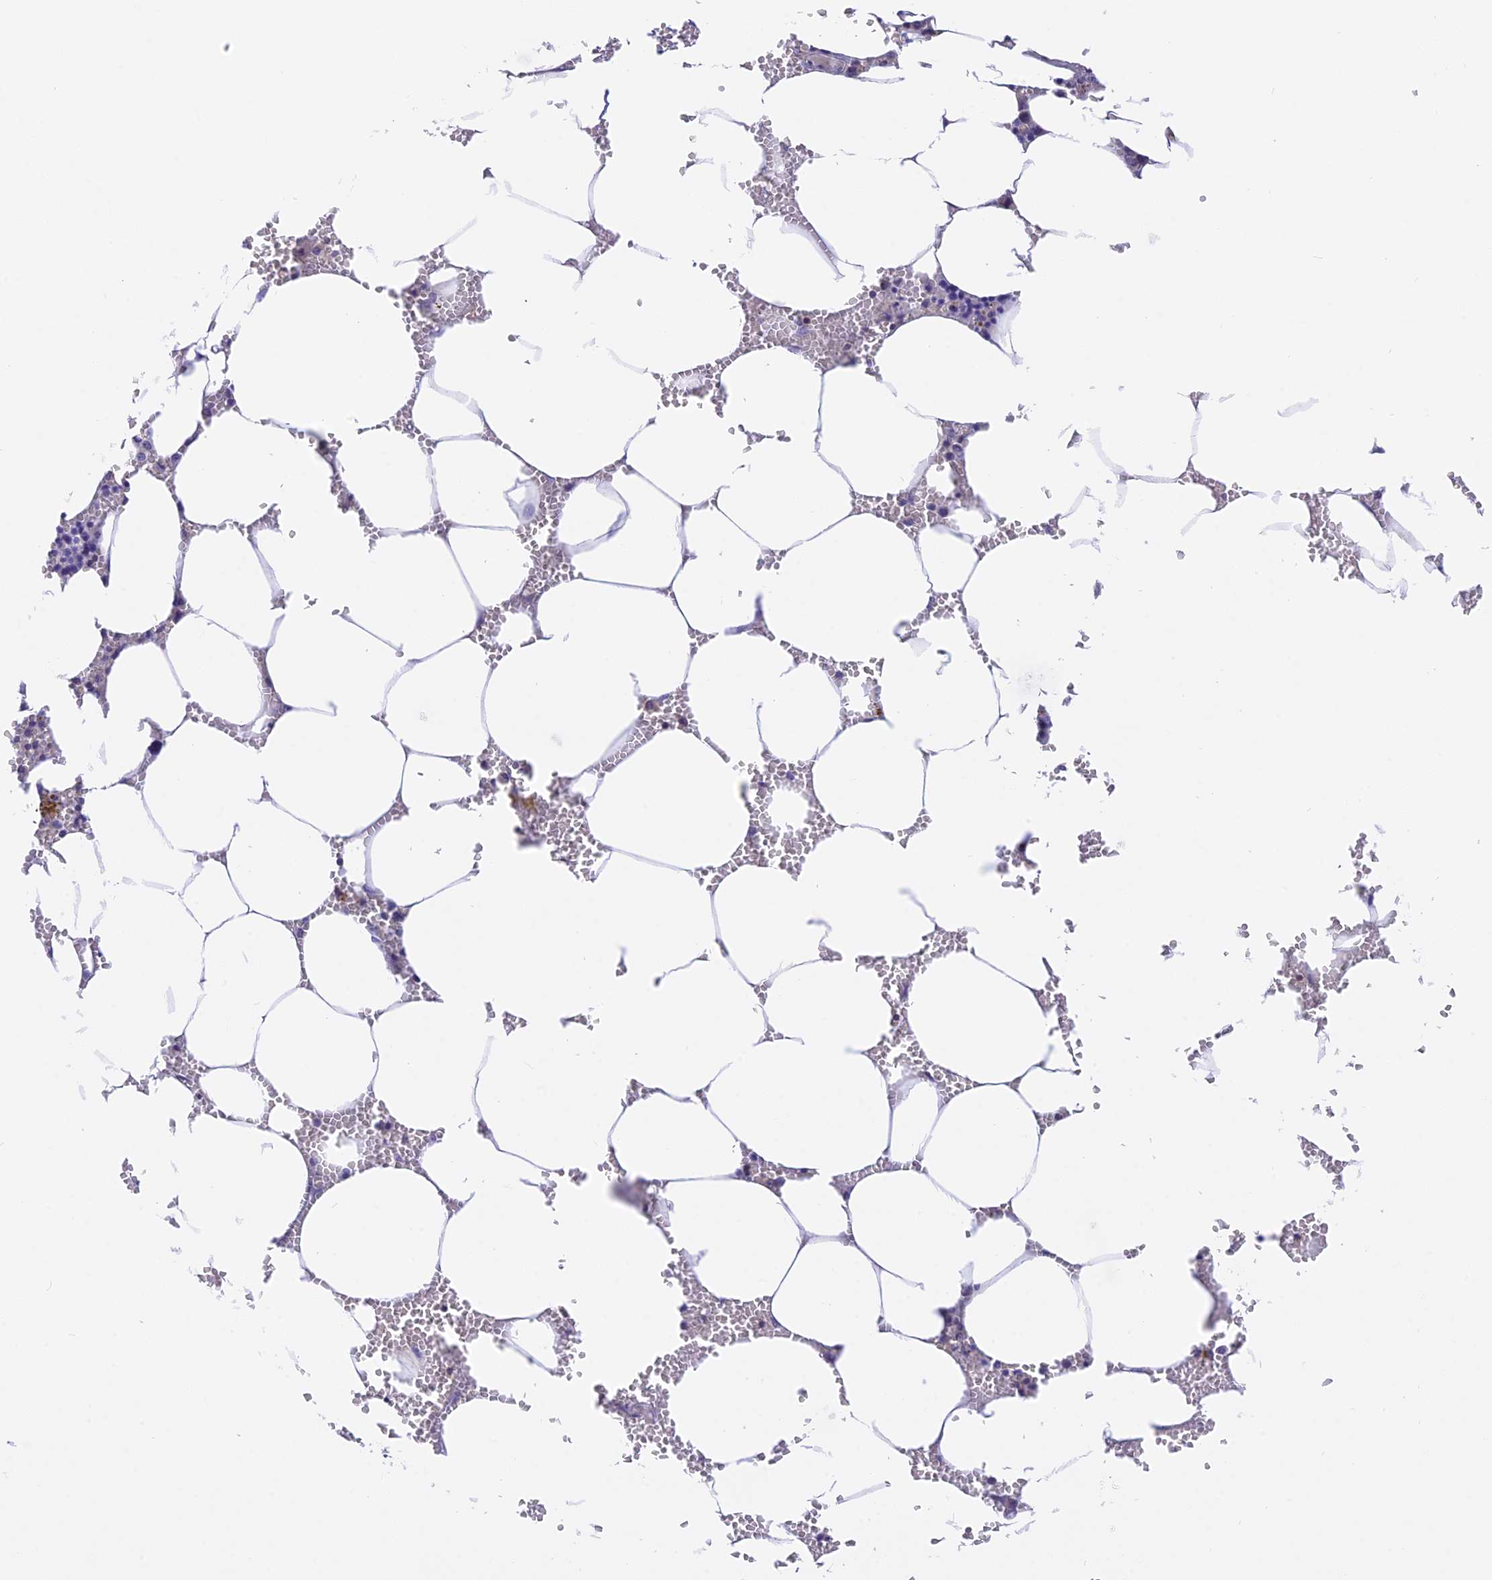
{"staining": {"intensity": "moderate", "quantity": "<25%", "location": "cytoplasmic/membranous"}, "tissue": "bone marrow", "cell_type": "Hematopoietic cells", "image_type": "normal", "snomed": [{"axis": "morphology", "description": "Normal tissue, NOS"}, {"axis": "topography", "description": "Bone marrow"}], "caption": "This image exhibits immunohistochemistry staining of normal human bone marrow, with low moderate cytoplasmic/membranous expression in about <25% of hematopoietic cells.", "gene": "LPXN", "patient": {"sex": "male", "age": 70}}